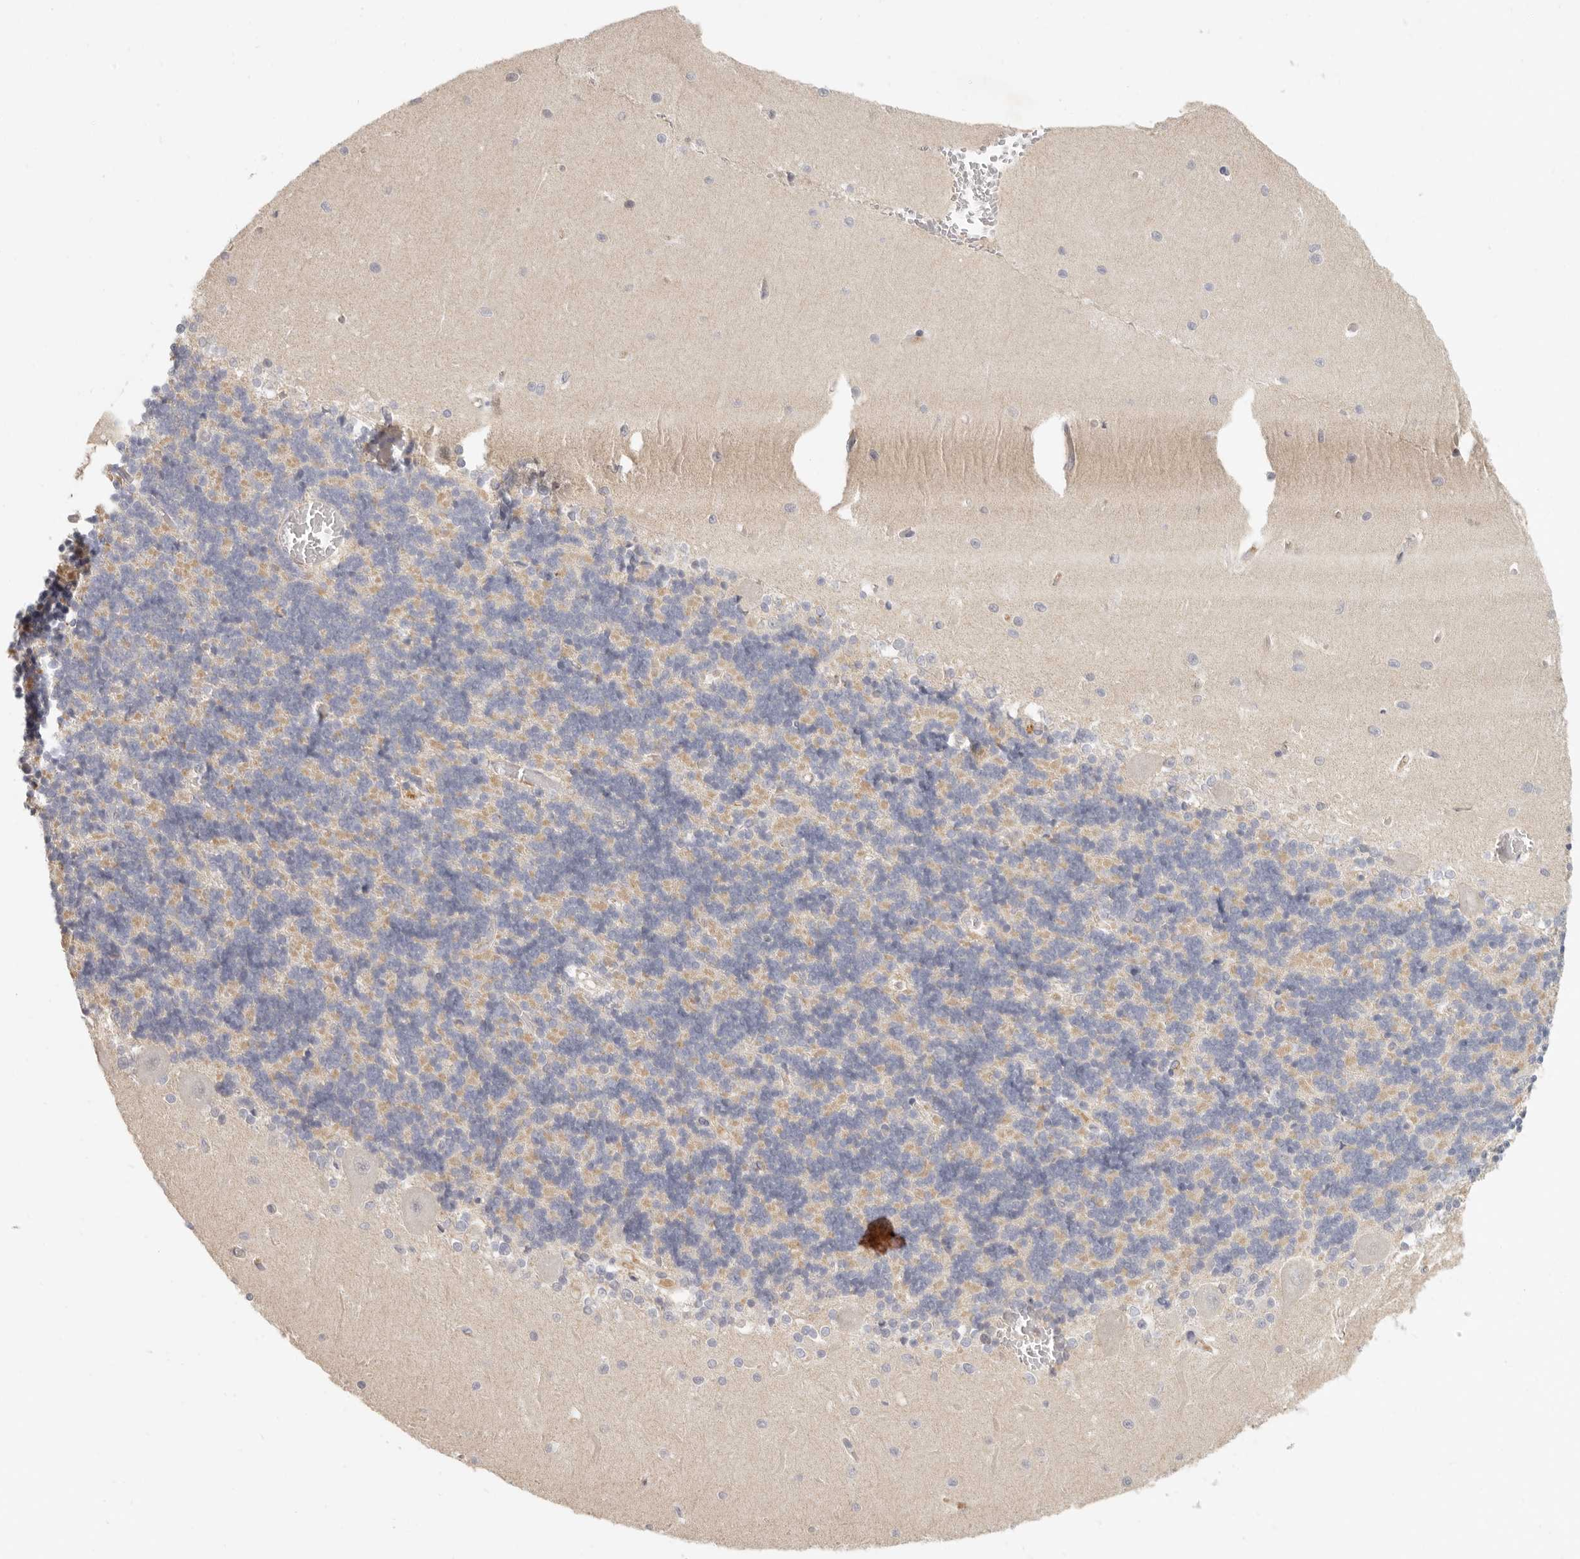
{"staining": {"intensity": "moderate", "quantity": "<25%", "location": "cytoplasmic/membranous"}, "tissue": "cerebellum", "cell_type": "Cells in granular layer", "image_type": "normal", "snomed": [{"axis": "morphology", "description": "Normal tissue, NOS"}, {"axis": "topography", "description": "Cerebellum"}], "caption": "A high-resolution histopathology image shows immunohistochemistry staining of unremarkable cerebellum, which demonstrates moderate cytoplasmic/membranous expression in approximately <25% of cells in granular layer.", "gene": "ANXA9", "patient": {"sex": "male", "age": 37}}